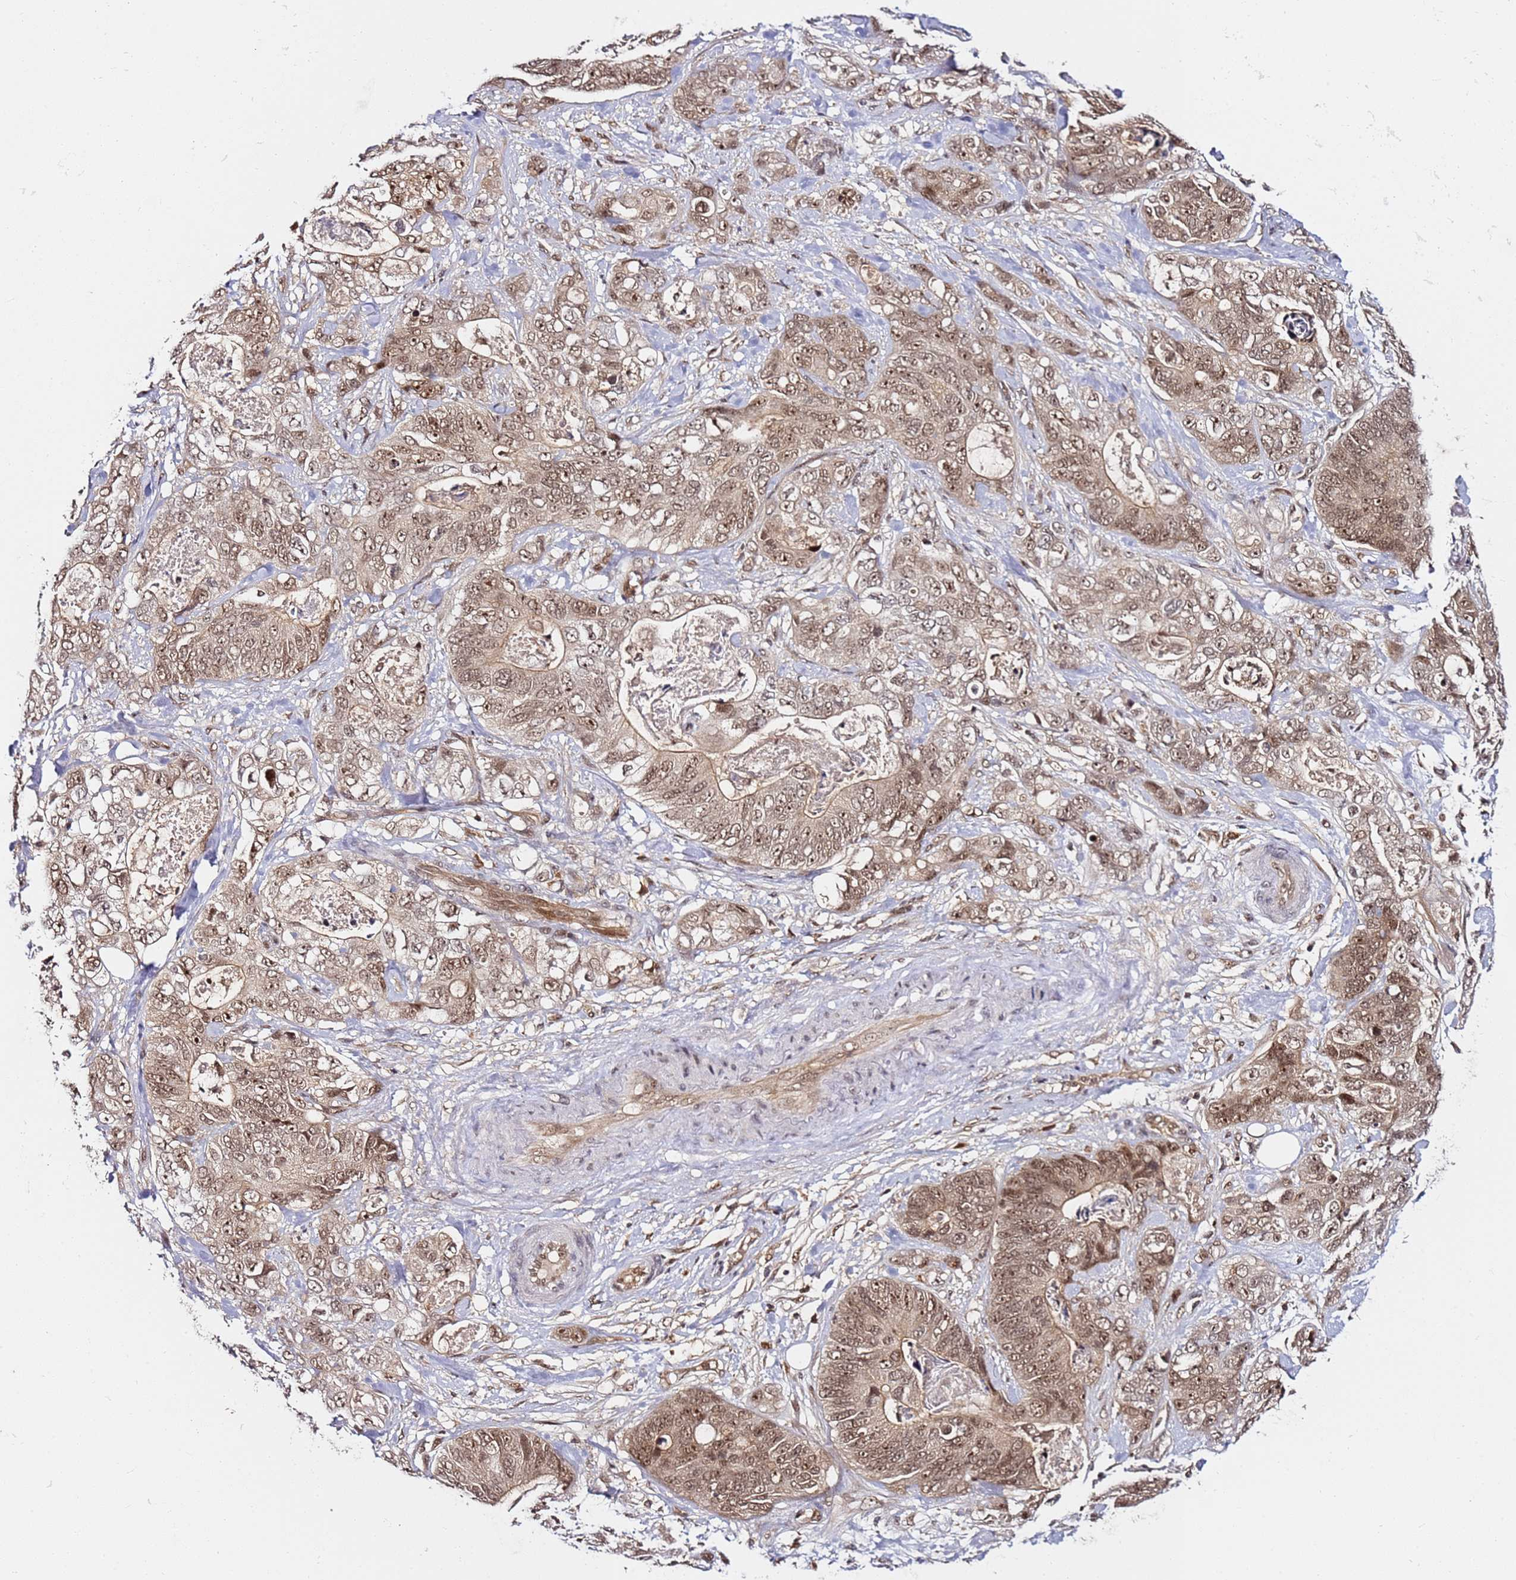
{"staining": {"intensity": "moderate", "quantity": ">75%", "location": "cytoplasmic/membranous,nuclear"}, "tissue": "stomach cancer", "cell_type": "Tumor cells", "image_type": "cancer", "snomed": [{"axis": "morphology", "description": "Normal tissue, NOS"}, {"axis": "morphology", "description": "Adenocarcinoma, NOS"}, {"axis": "topography", "description": "Stomach"}], "caption": "IHC (DAB) staining of human stomach adenocarcinoma exhibits moderate cytoplasmic/membranous and nuclear protein expression in about >75% of tumor cells.", "gene": "RGS18", "patient": {"sex": "female", "age": 89}}